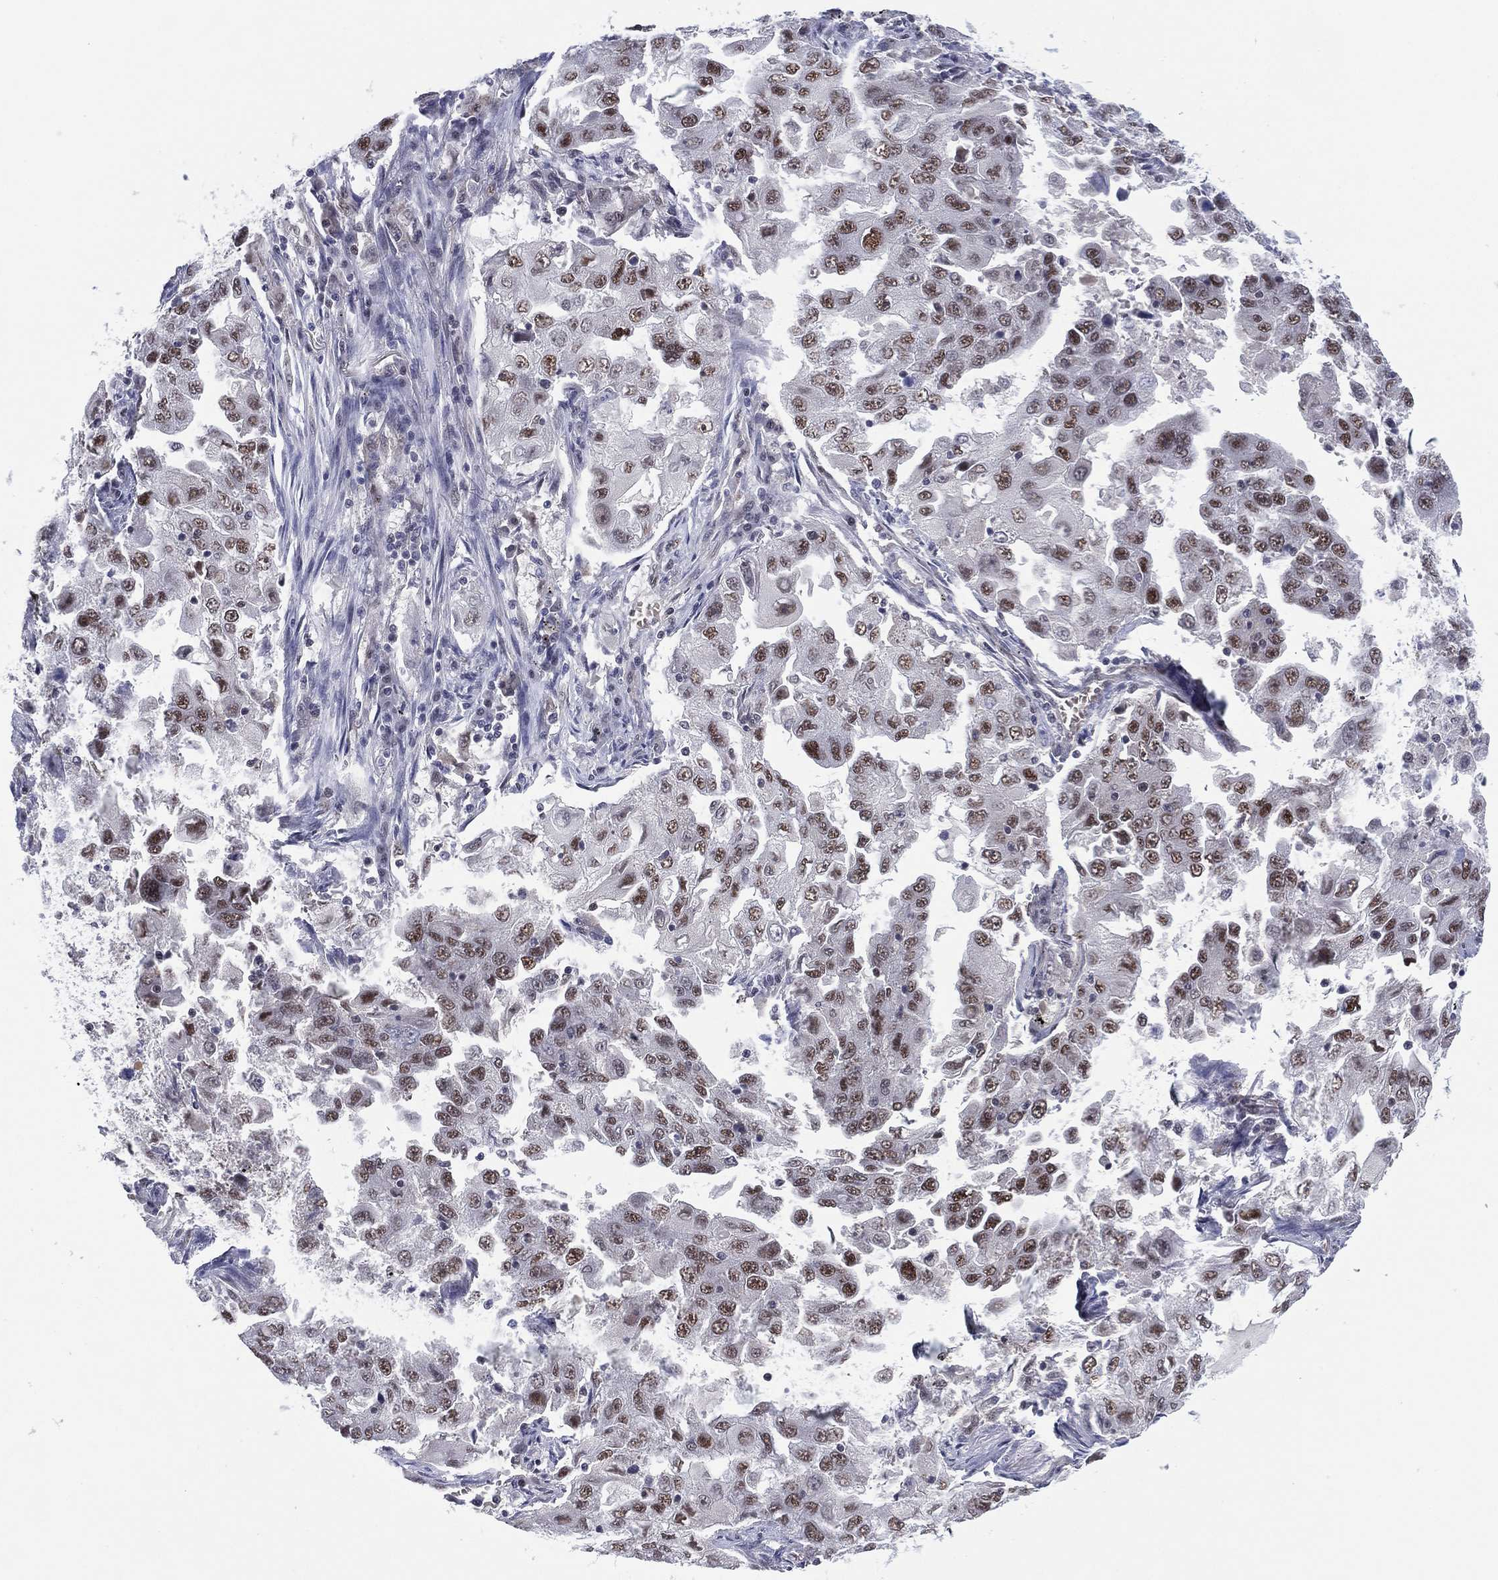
{"staining": {"intensity": "moderate", "quantity": "25%-75%", "location": "nuclear"}, "tissue": "lung cancer", "cell_type": "Tumor cells", "image_type": "cancer", "snomed": [{"axis": "morphology", "description": "Adenocarcinoma, NOS"}, {"axis": "topography", "description": "Lung"}], "caption": "Immunohistochemistry (IHC) of lung cancer (adenocarcinoma) displays medium levels of moderate nuclear staining in approximately 25%-75% of tumor cells. Nuclei are stained in blue.", "gene": "GSE1", "patient": {"sex": "female", "age": 61}}